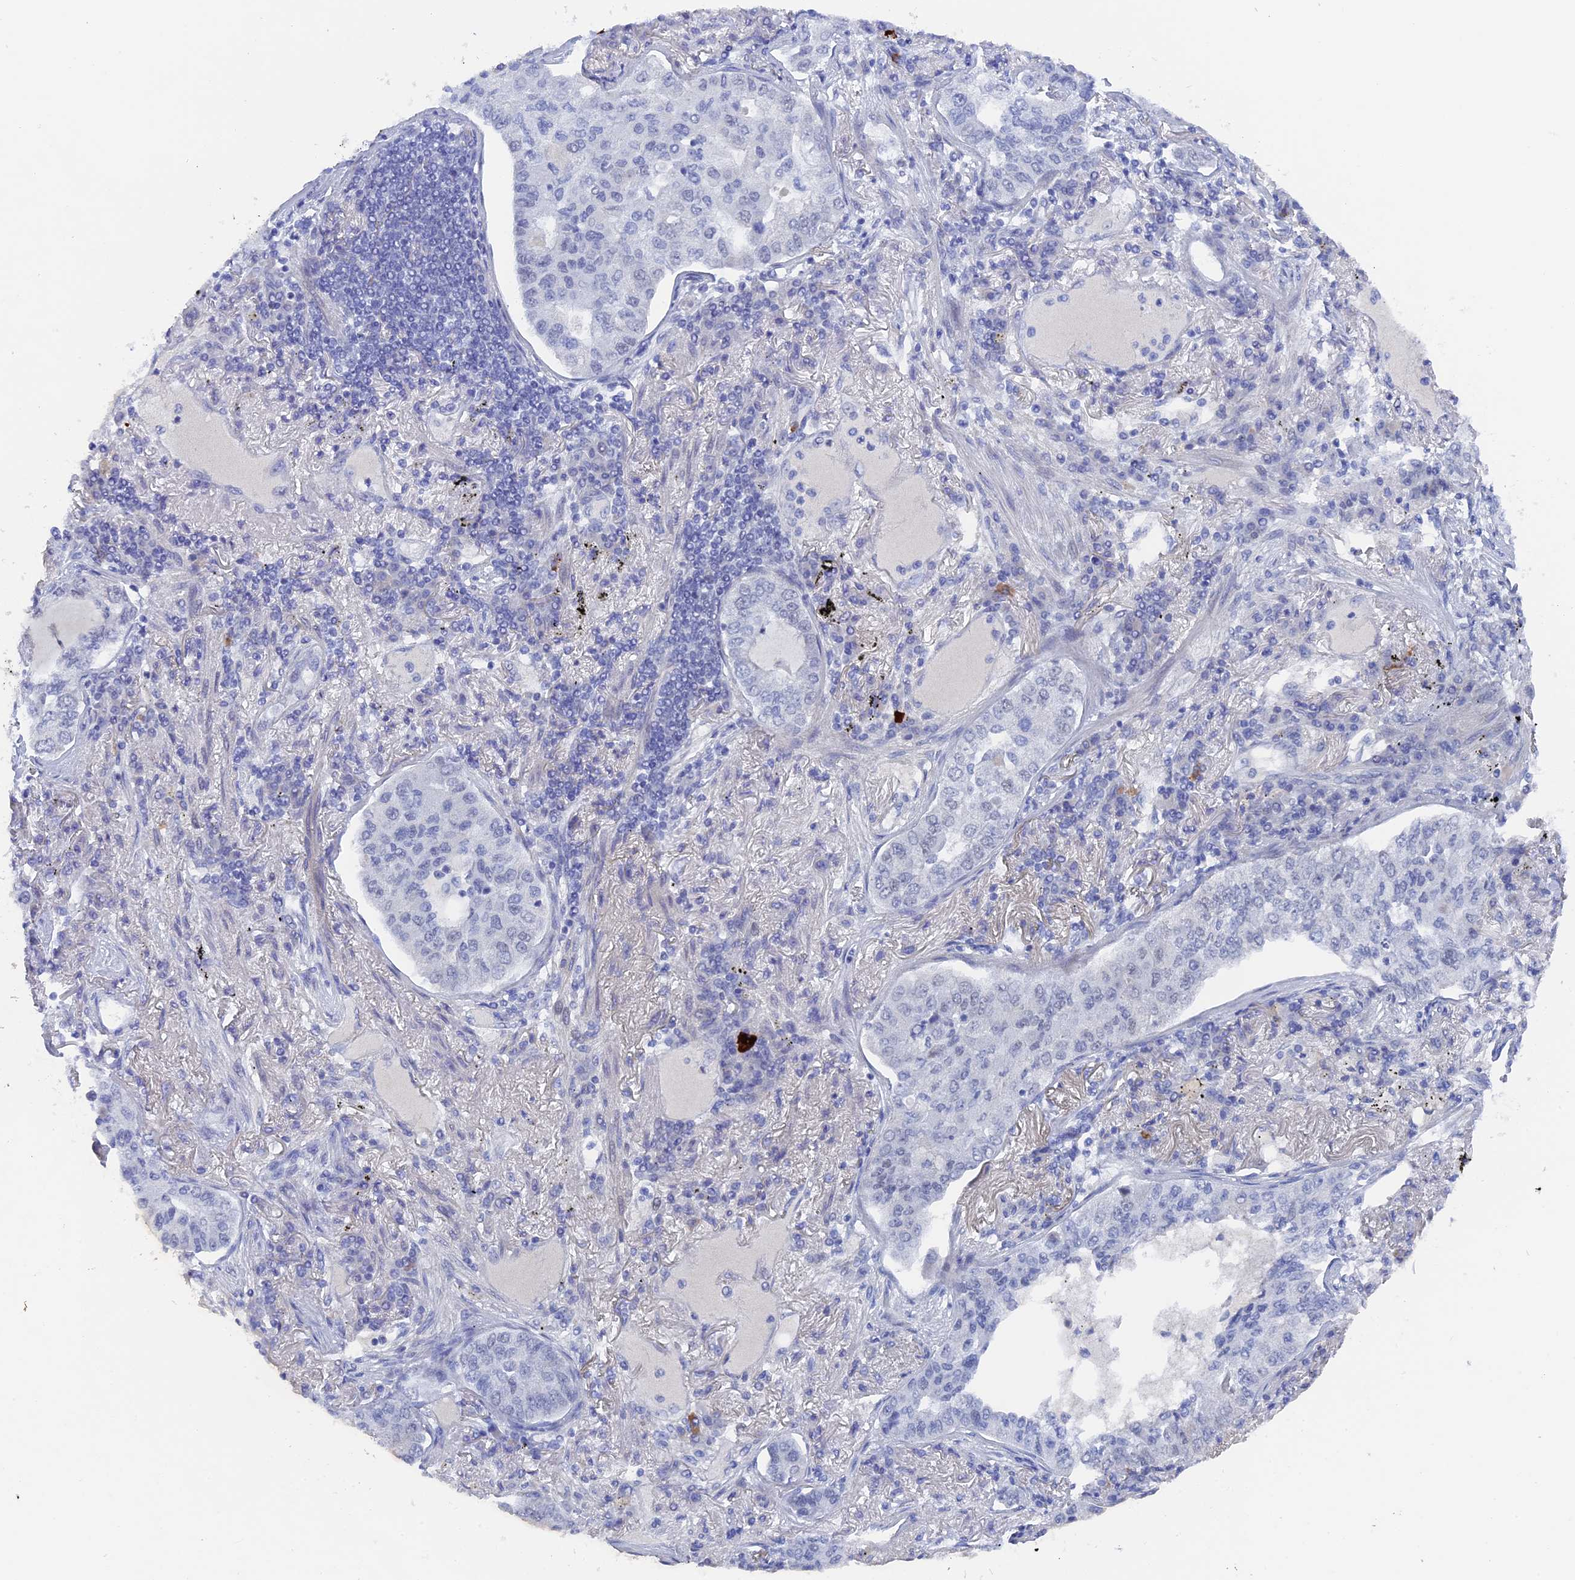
{"staining": {"intensity": "negative", "quantity": "none", "location": "none"}, "tissue": "lung cancer", "cell_type": "Tumor cells", "image_type": "cancer", "snomed": [{"axis": "morphology", "description": "Adenocarcinoma, NOS"}, {"axis": "topography", "description": "Lung"}], "caption": "A photomicrograph of human lung adenocarcinoma is negative for staining in tumor cells. Brightfield microscopy of immunohistochemistry (IHC) stained with DAB (3,3'-diaminobenzidine) (brown) and hematoxylin (blue), captured at high magnification.", "gene": "DACT3", "patient": {"sex": "male", "age": 49}}